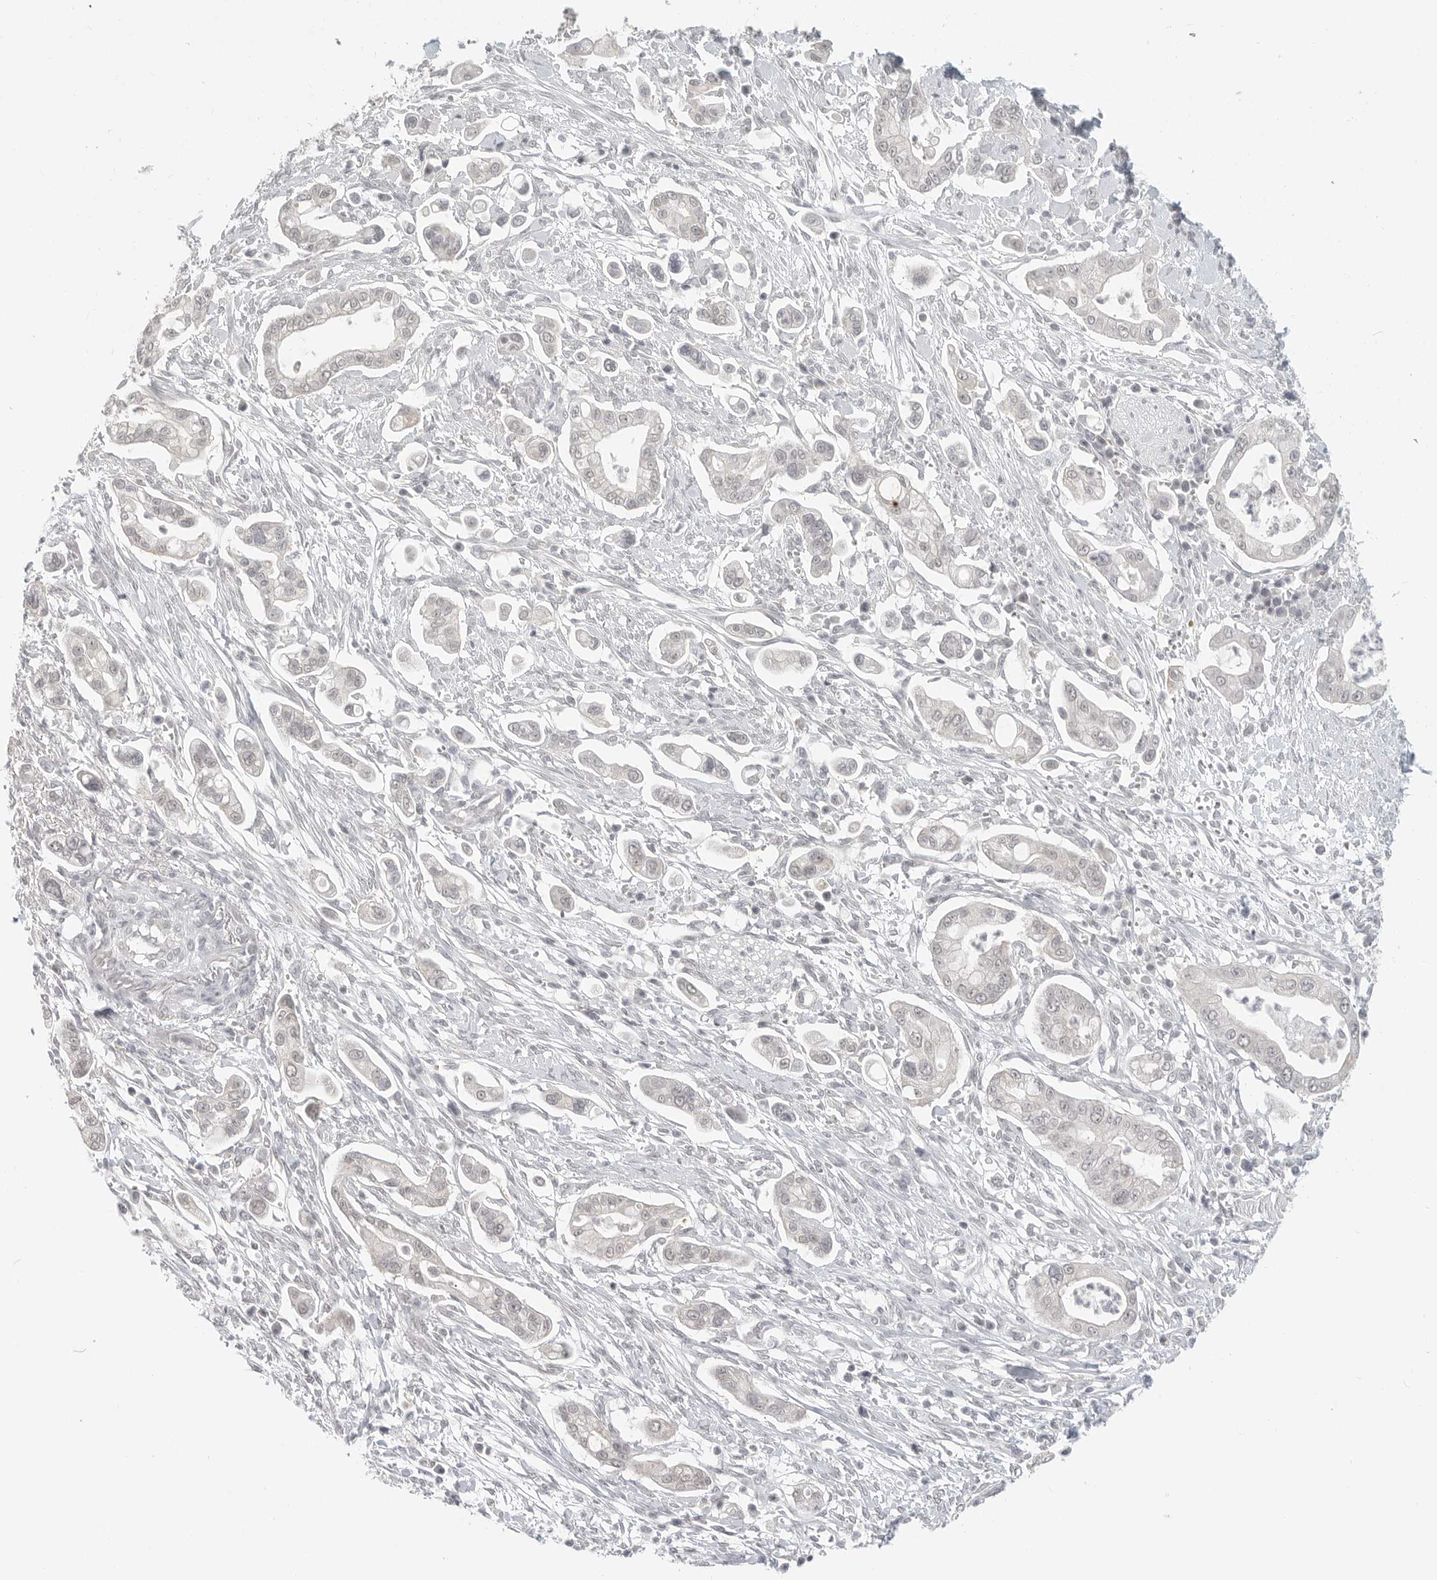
{"staining": {"intensity": "negative", "quantity": "none", "location": "none"}, "tissue": "pancreatic cancer", "cell_type": "Tumor cells", "image_type": "cancer", "snomed": [{"axis": "morphology", "description": "Adenocarcinoma, NOS"}, {"axis": "topography", "description": "Pancreas"}], "caption": "Immunohistochemistry image of neoplastic tissue: human pancreatic cancer stained with DAB exhibits no significant protein positivity in tumor cells. Brightfield microscopy of immunohistochemistry stained with DAB (brown) and hematoxylin (blue), captured at high magnification.", "gene": "KLK11", "patient": {"sex": "male", "age": 68}}